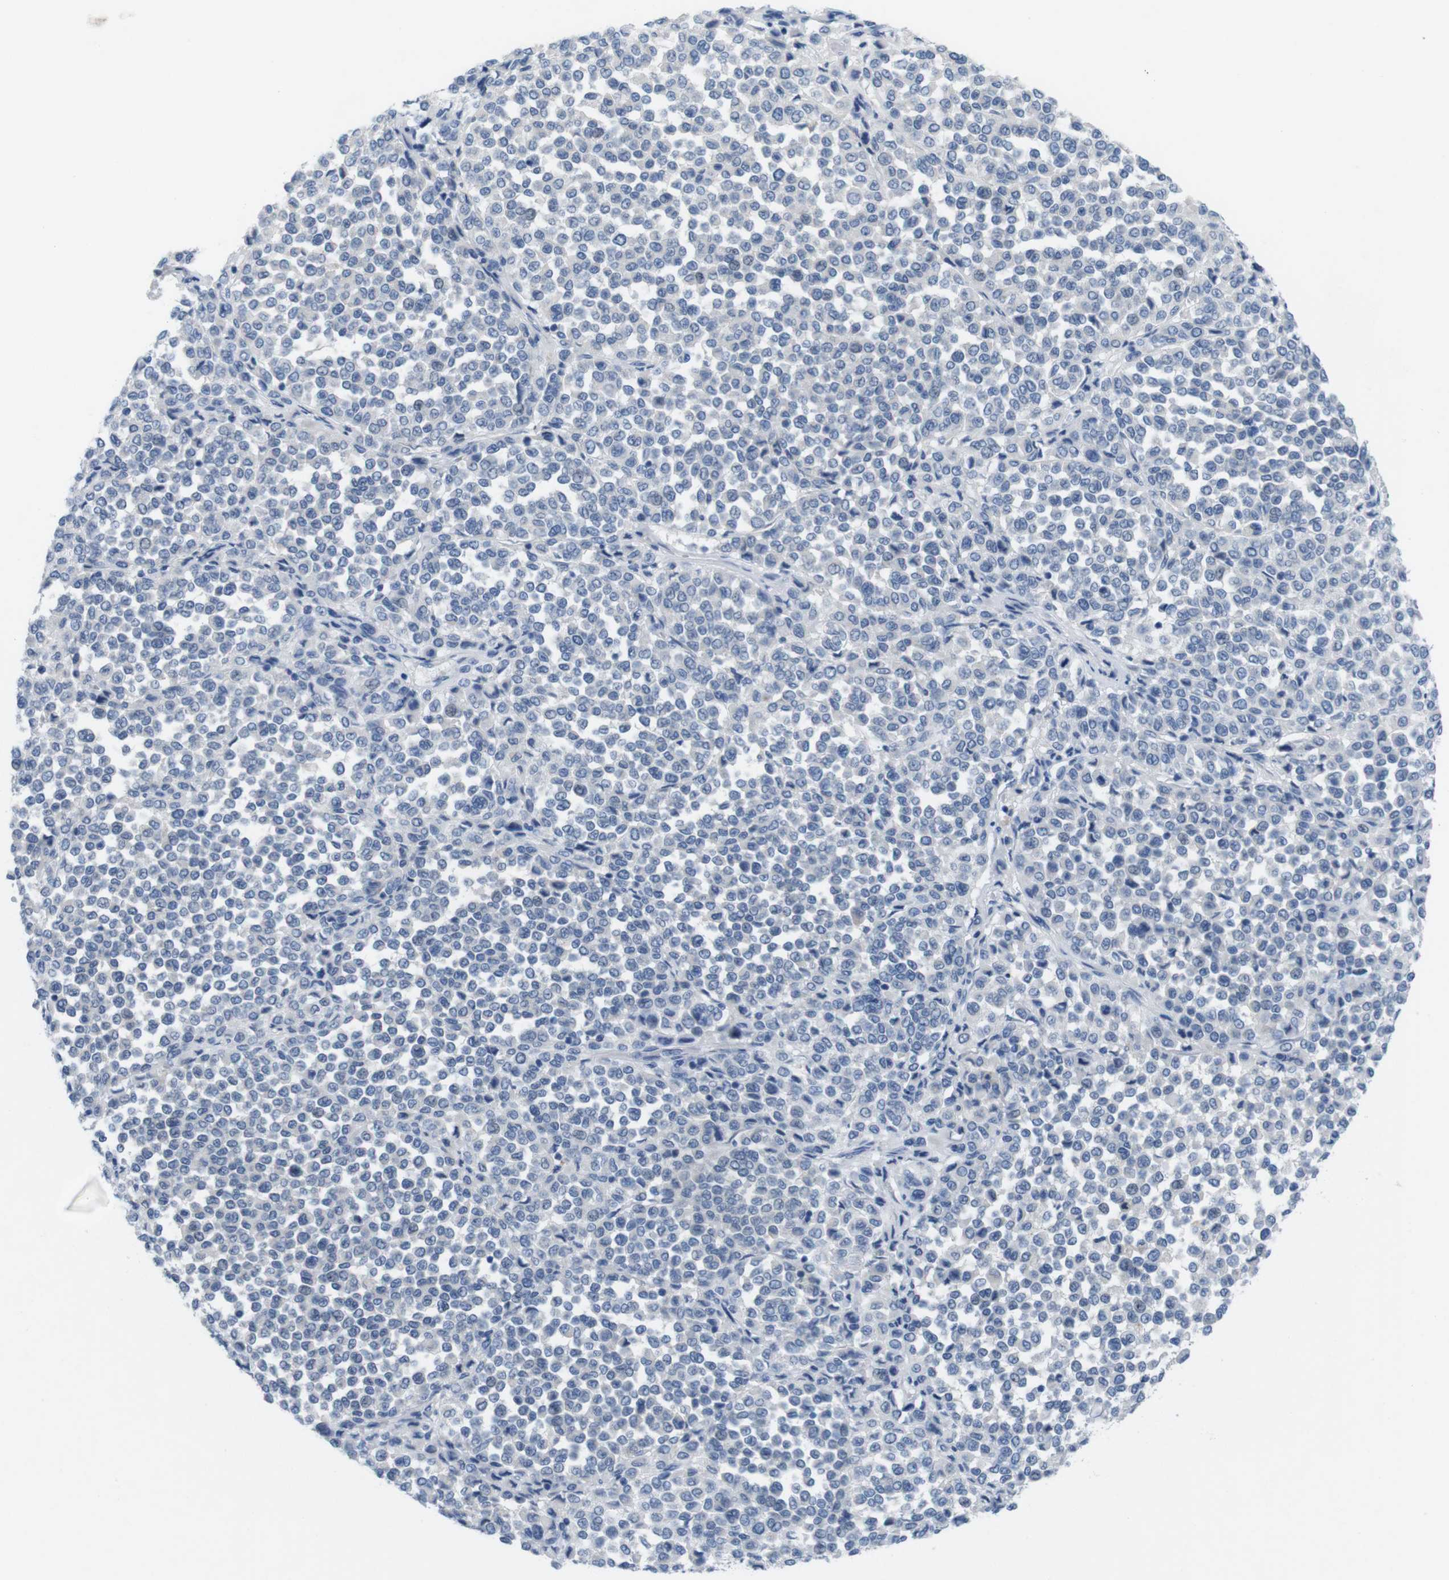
{"staining": {"intensity": "negative", "quantity": "none", "location": "none"}, "tissue": "melanoma", "cell_type": "Tumor cells", "image_type": "cancer", "snomed": [{"axis": "morphology", "description": "Malignant melanoma, Metastatic site"}, {"axis": "topography", "description": "Pancreas"}], "caption": "A histopathology image of human melanoma is negative for staining in tumor cells.", "gene": "GOLGA2", "patient": {"sex": "female", "age": 30}}